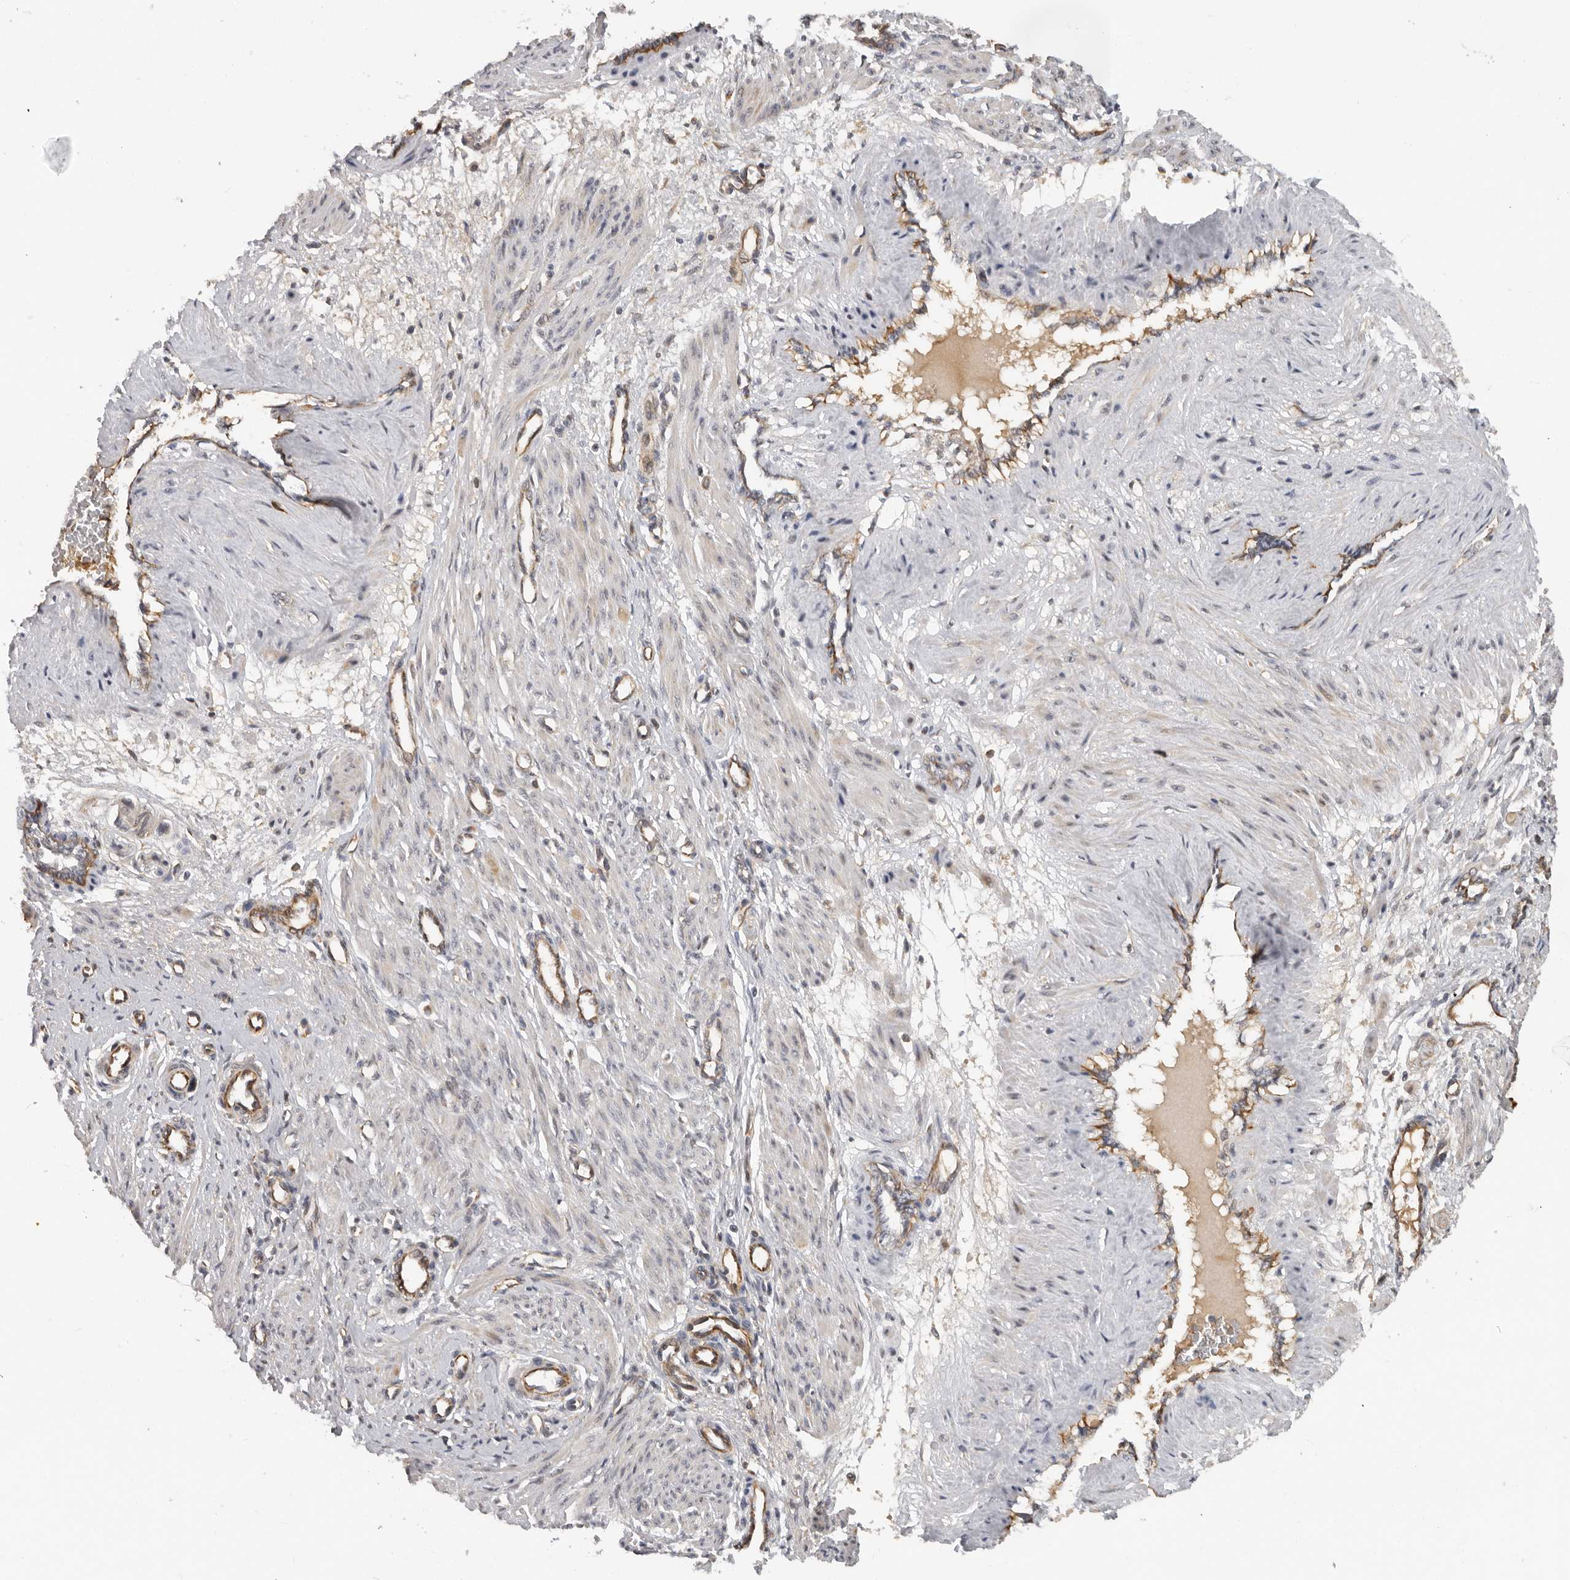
{"staining": {"intensity": "negative", "quantity": "none", "location": "none"}, "tissue": "smooth muscle", "cell_type": "Smooth muscle cells", "image_type": "normal", "snomed": [{"axis": "morphology", "description": "Normal tissue, NOS"}, {"axis": "topography", "description": "Endometrium"}], "caption": "A high-resolution micrograph shows immunohistochemistry staining of unremarkable smooth muscle, which reveals no significant staining in smooth muscle cells.", "gene": "RNF157", "patient": {"sex": "female", "age": 33}}